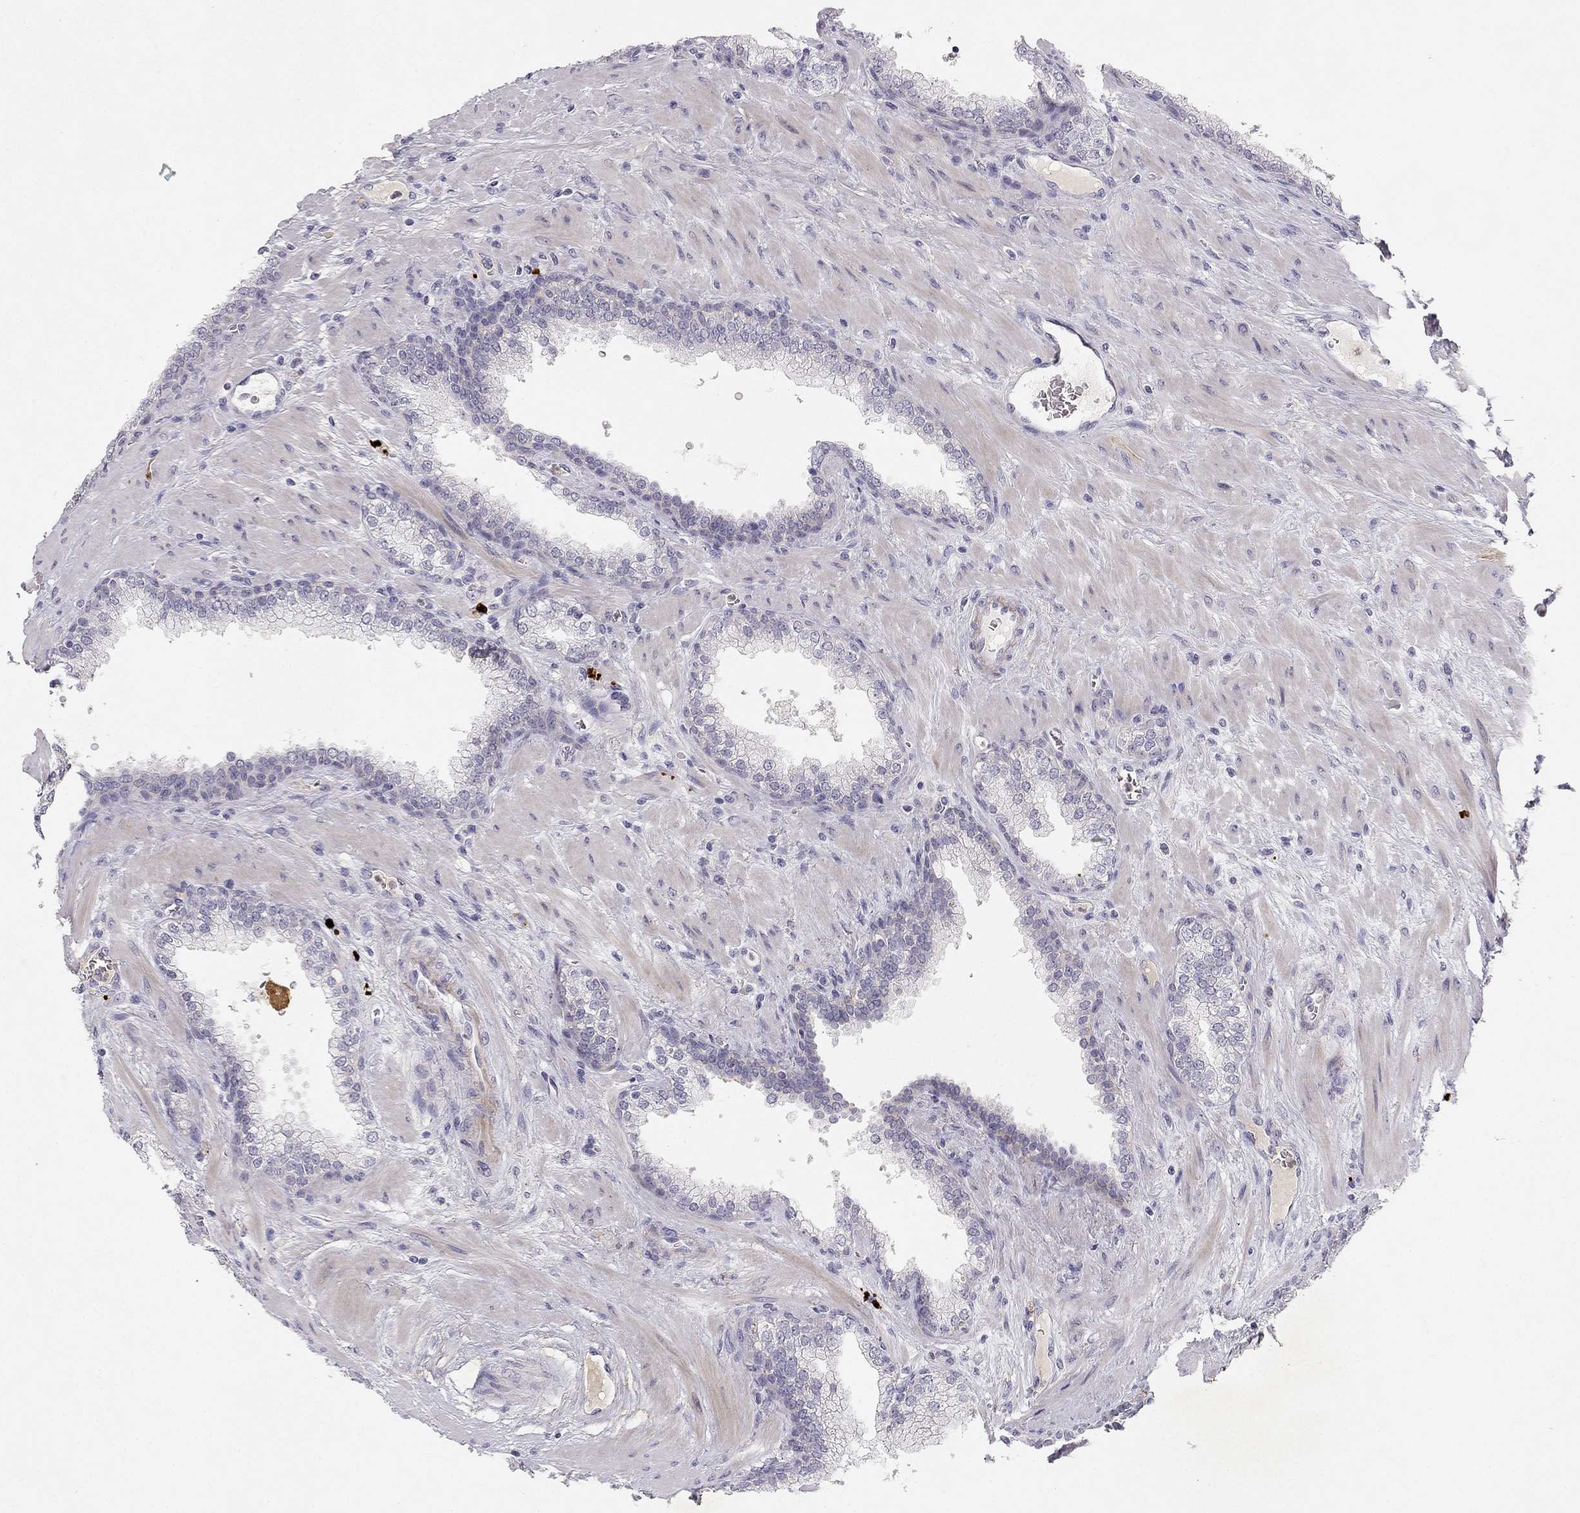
{"staining": {"intensity": "negative", "quantity": "none", "location": "none"}, "tissue": "prostate cancer", "cell_type": "Tumor cells", "image_type": "cancer", "snomed": [{"axis": "morphology", "description": "Adenocarcinoma, NOS"}, {"axis": "topography", "description": "Prostate"}], "caption": "DAB (3,3'-diaminobenzidine) immunohistochemical staining of human prostate cancer (adenocarcinoma) reveals no significant positivity in tumor cells. (DAB (3,3'-diaminobenzidine) immunohistochemistry, high magnification).", "gene": "SLC6A4", "patient": {"sex": "male", "age": 67}}